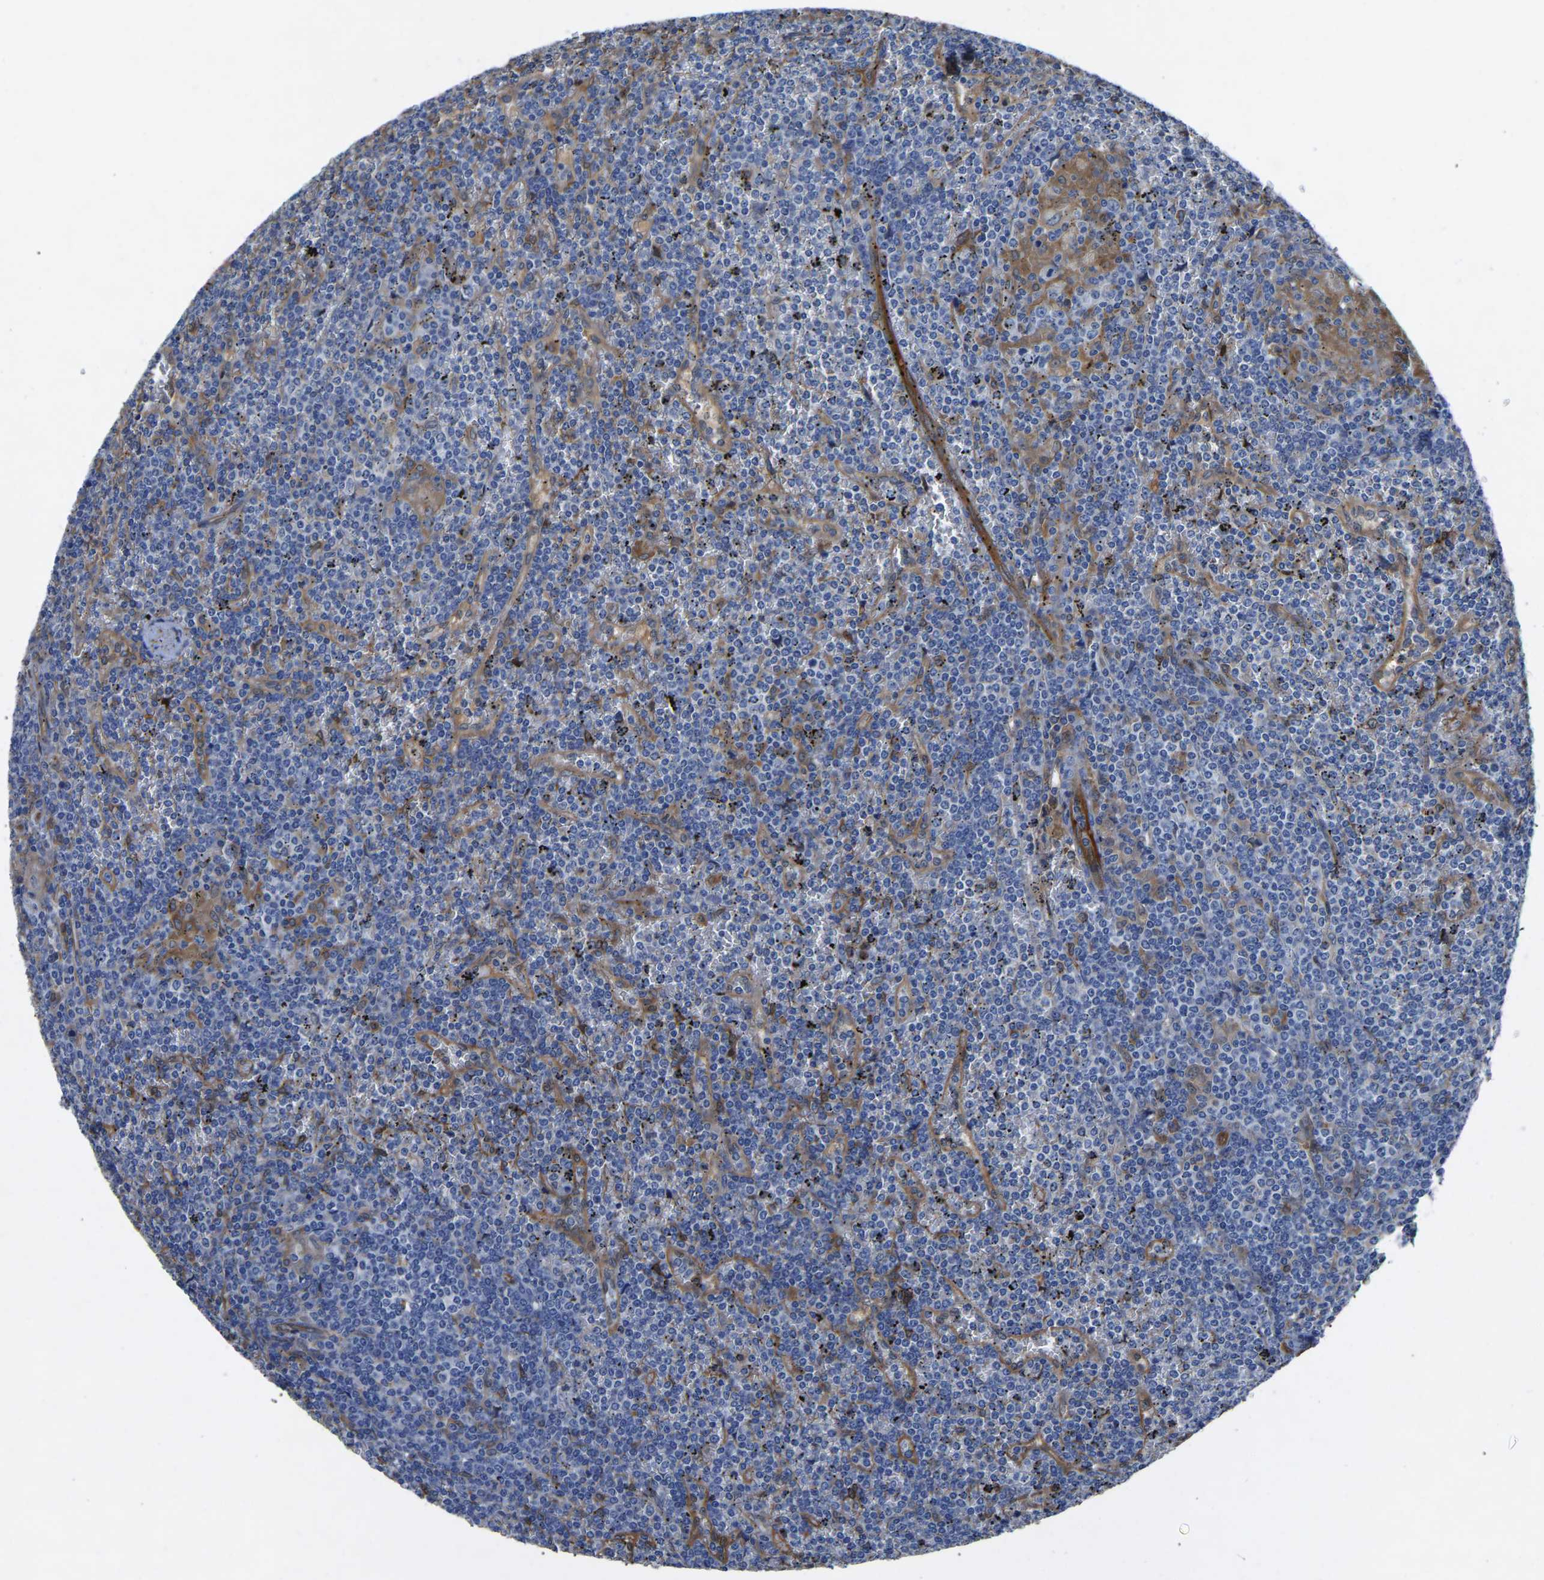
{"staining": {"intensity": "negative", "quantity": "none", "location": "none"}, "tissue": "lymphoma", "cell_type": "Tumor cells", "image_type": "cancer", "snomed": [{"axis": "morphology", "description": "Malignant lymphoma, non-Hodgkin's type, Low grade"}, {"axis": "topography", "description": "Spleen"}], "caption": "Immunohistochemistry image of neoplastic tissue: human lymphoma stained with DAB (3,3'-diaminobenzidine) exhibits no significant protein expression in tumor cells. (DAB immunohistochemistry visualized using brightfield microscopy, high magnification).", "gene": "ATG2B", "patient": {"sex": "female", "age": 19}}